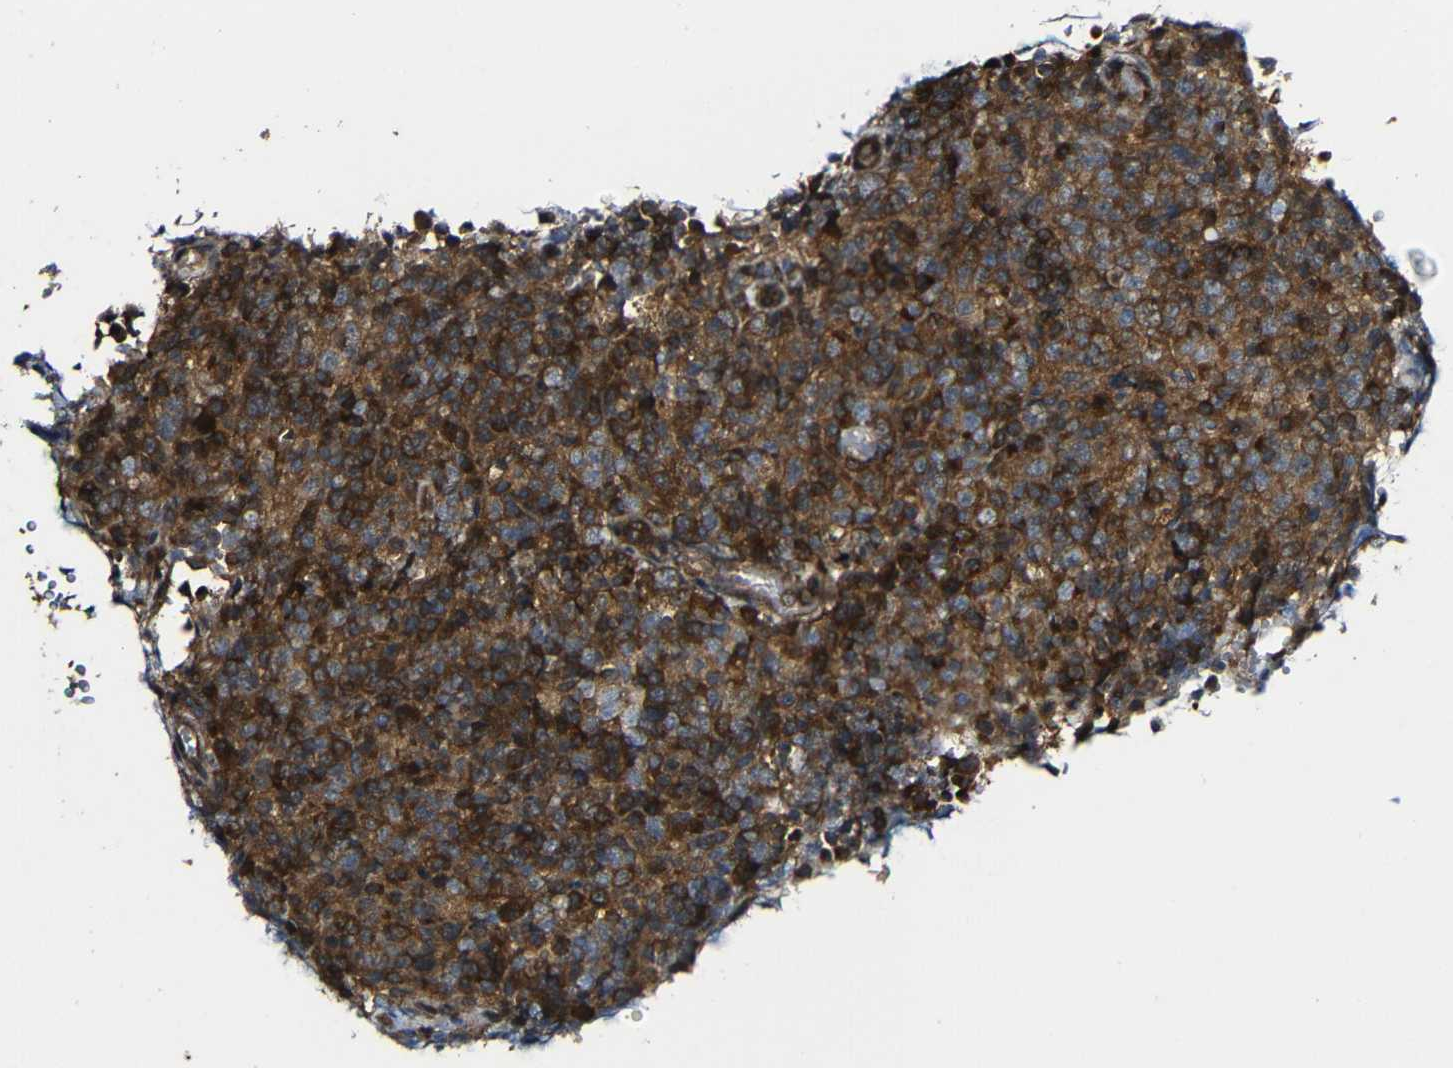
{"staining": {"intensity": "strong", "quantity": ">75%", "location": "cytoplasmic/membranous"}, "tissue": "lymphoma", "cell_type": "Tumor cells", "image_type": "cancer", "snomed": [{"axis": "morphology", "description": "Malignant lymphoma, non-Hodgkin's type, High grade"}, {"axis": "topography", "description": "Lymph node"}], "caption": "Approximately >75% of tumor cells in human lymphoma demonstrate strong cytoplasmic/membranous protein positivity as visualized by brown immunohistochemical staining.", "gene": "CASP8", "patient": {"sex": "female", "age": 76}}